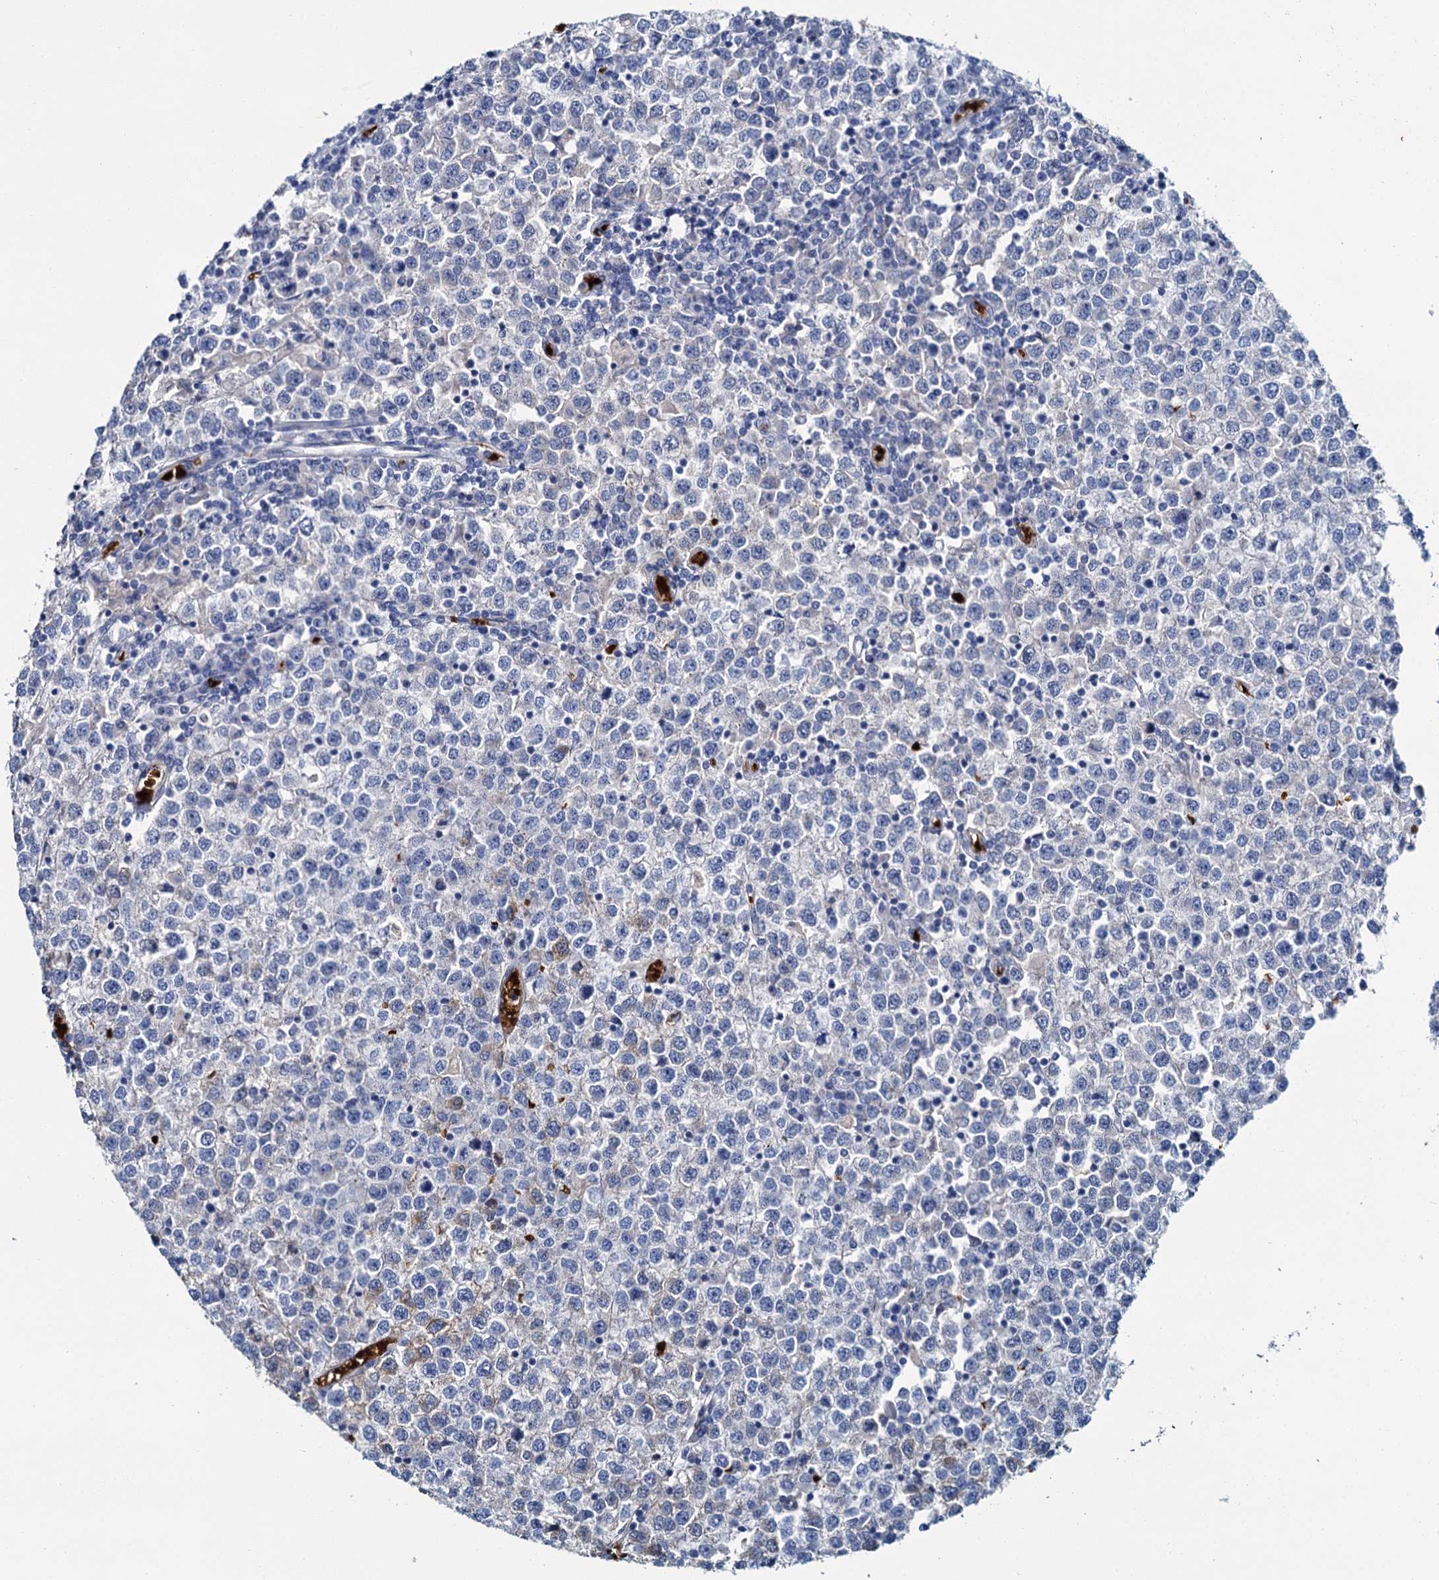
{"staining": {"intensity": "negative", "quantity": "none", "location": "none"}, "tissue": "testis cancer", "cell_type": "Tumor cells", "image_type": "cancer", "snomed": [{"axis": "morphology", "description": "Seminoma, NOS"}, {"axis": "topography", "description": "Testis"}], "caption": "Immunohistochemistry of human testis seminoma reveals no positivity in tumor cells. (DAB IHC visualized using brightfield microscopy, high magnification).", "gene": "ATG2A", "patient": {"sex": "male", "age": 65}}